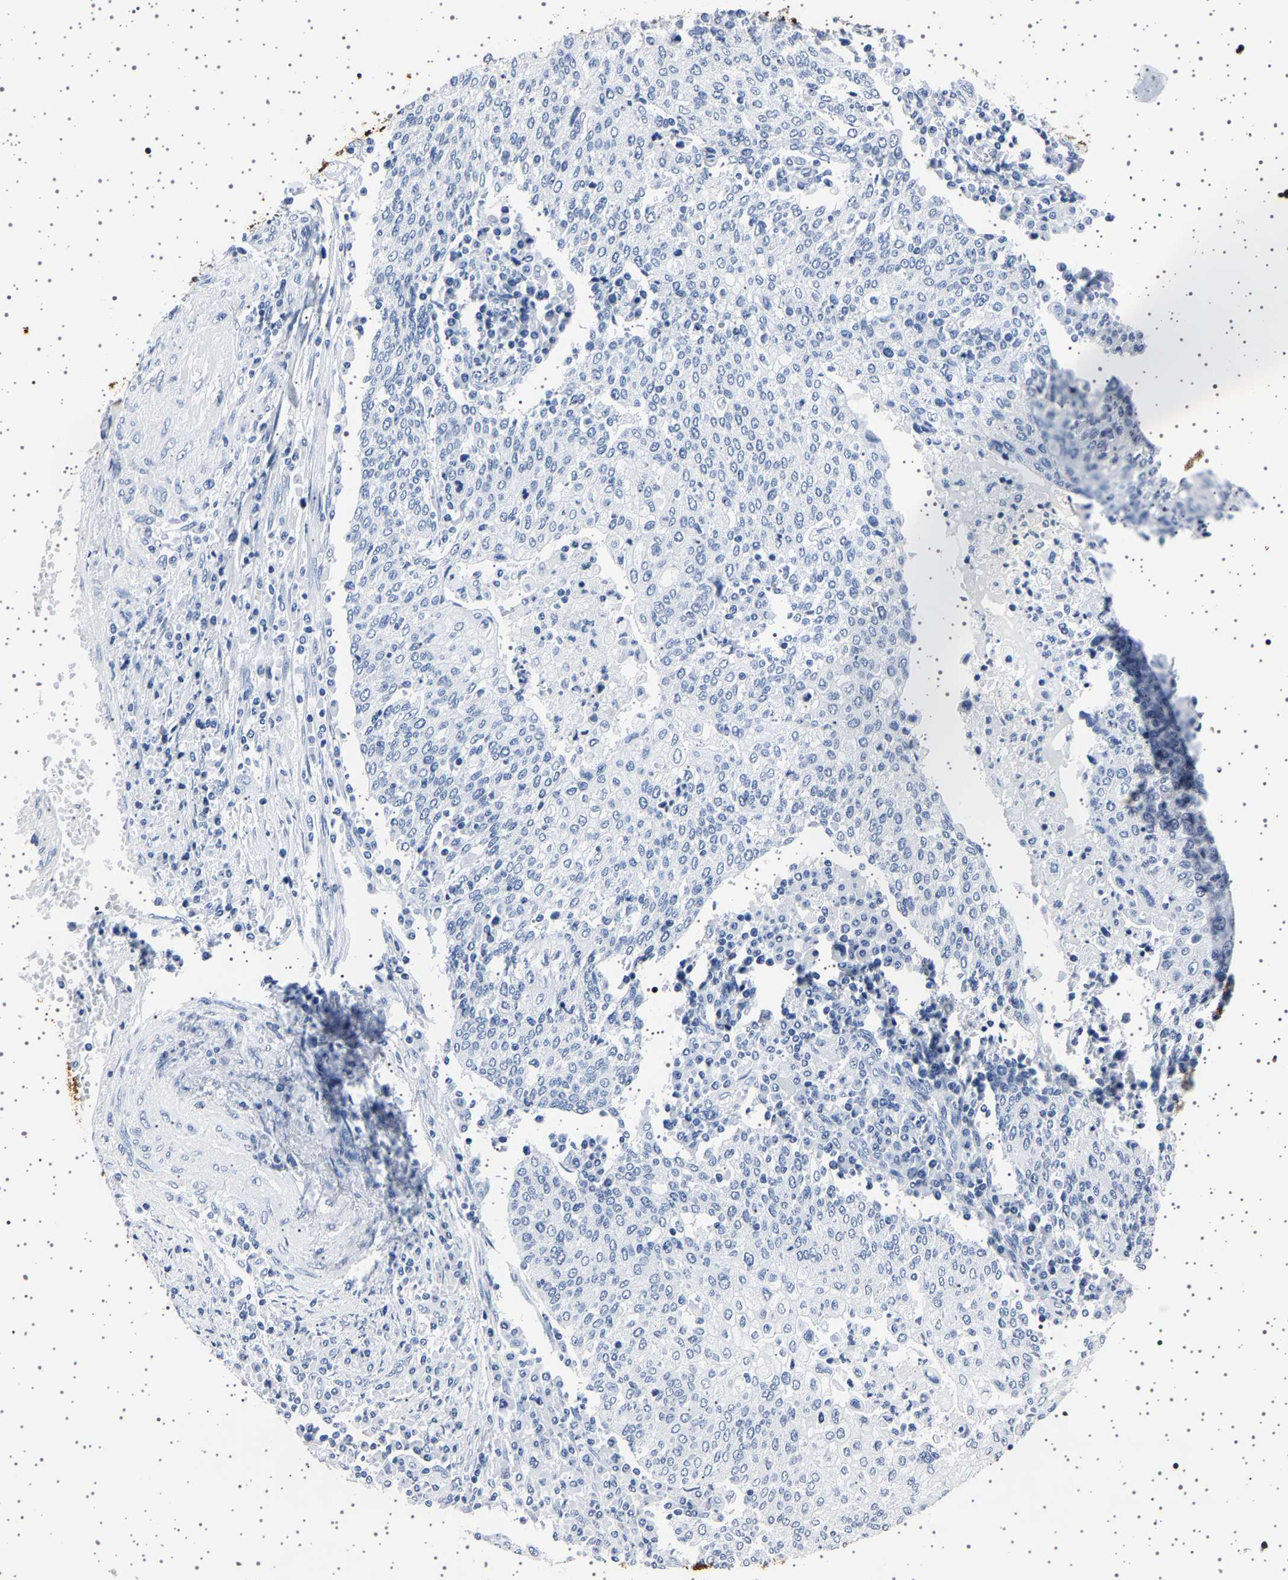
{"staining": {"intensity": "negative", "quantity": "none", "location": "none"}, "tissue": "cervical cancer", "cell_type": "Tumor cells", "image_type": "cancer", "snomed": [{"axis": "morphology", "description": "Squamous cell carcinoma, NOS"}, {"axis": "topography", "description": "Cervix"}], "caption": "This is an IHC histopathology image of human cervical squamous cell carcinoma. There is no positivity in tumor cells.", "gene": "TFF3", "patient": {"sex": "female", "age": 40}}